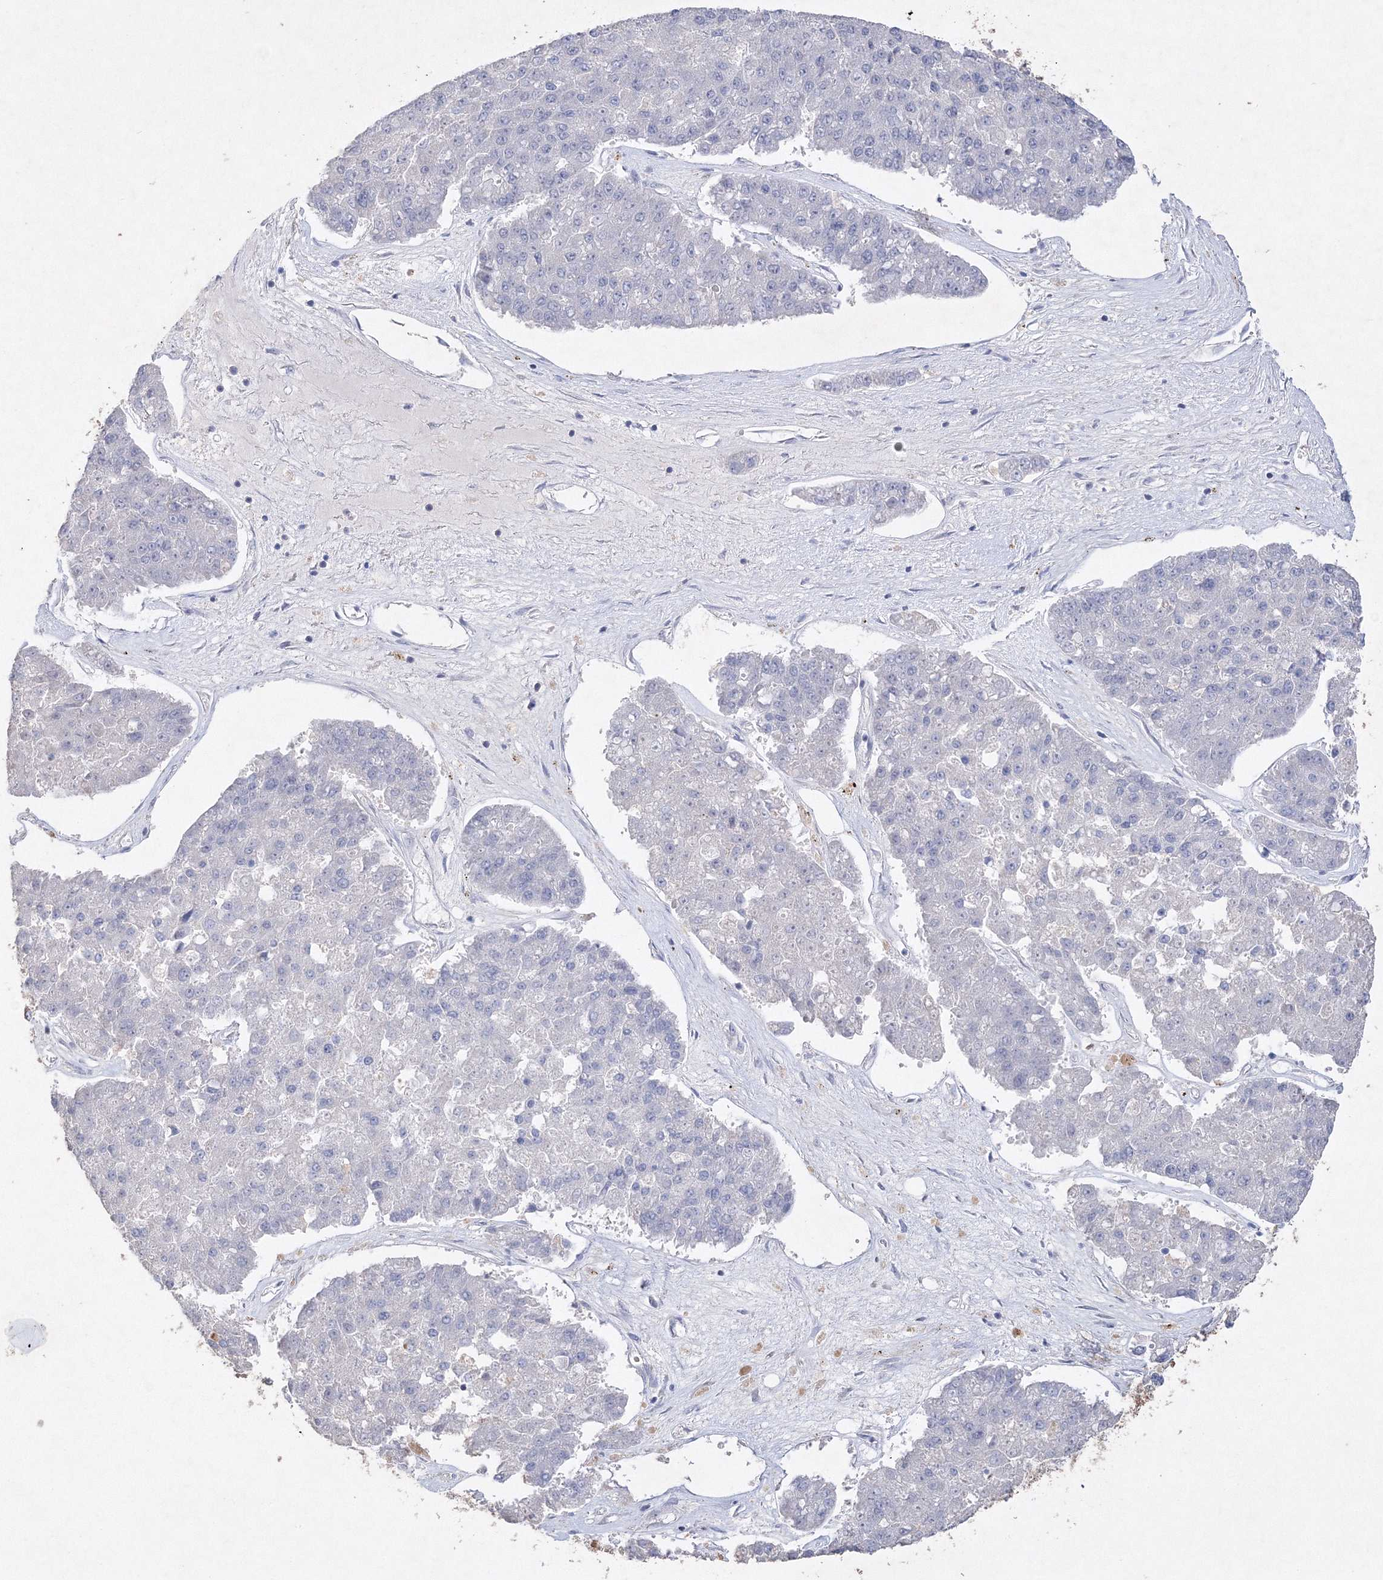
{"staining": {"intensity": "negative", "quantity": "none", "location": "none"}, "tissue": "pancreatic cancer", "cell_type": "Tumor cells", "image_type": "cancer", "snomed": [{"axis": "morphology", "description": "Adenocarcinoma, NOS"}, {"axis": "topography", "description": "Pancreas"}], "caption": "Tumor cells are negative for protein expression in human adenocarcinoma (pancreatic).", "gene": "GLS", "patient": {"sex": "male", "age": 50}}